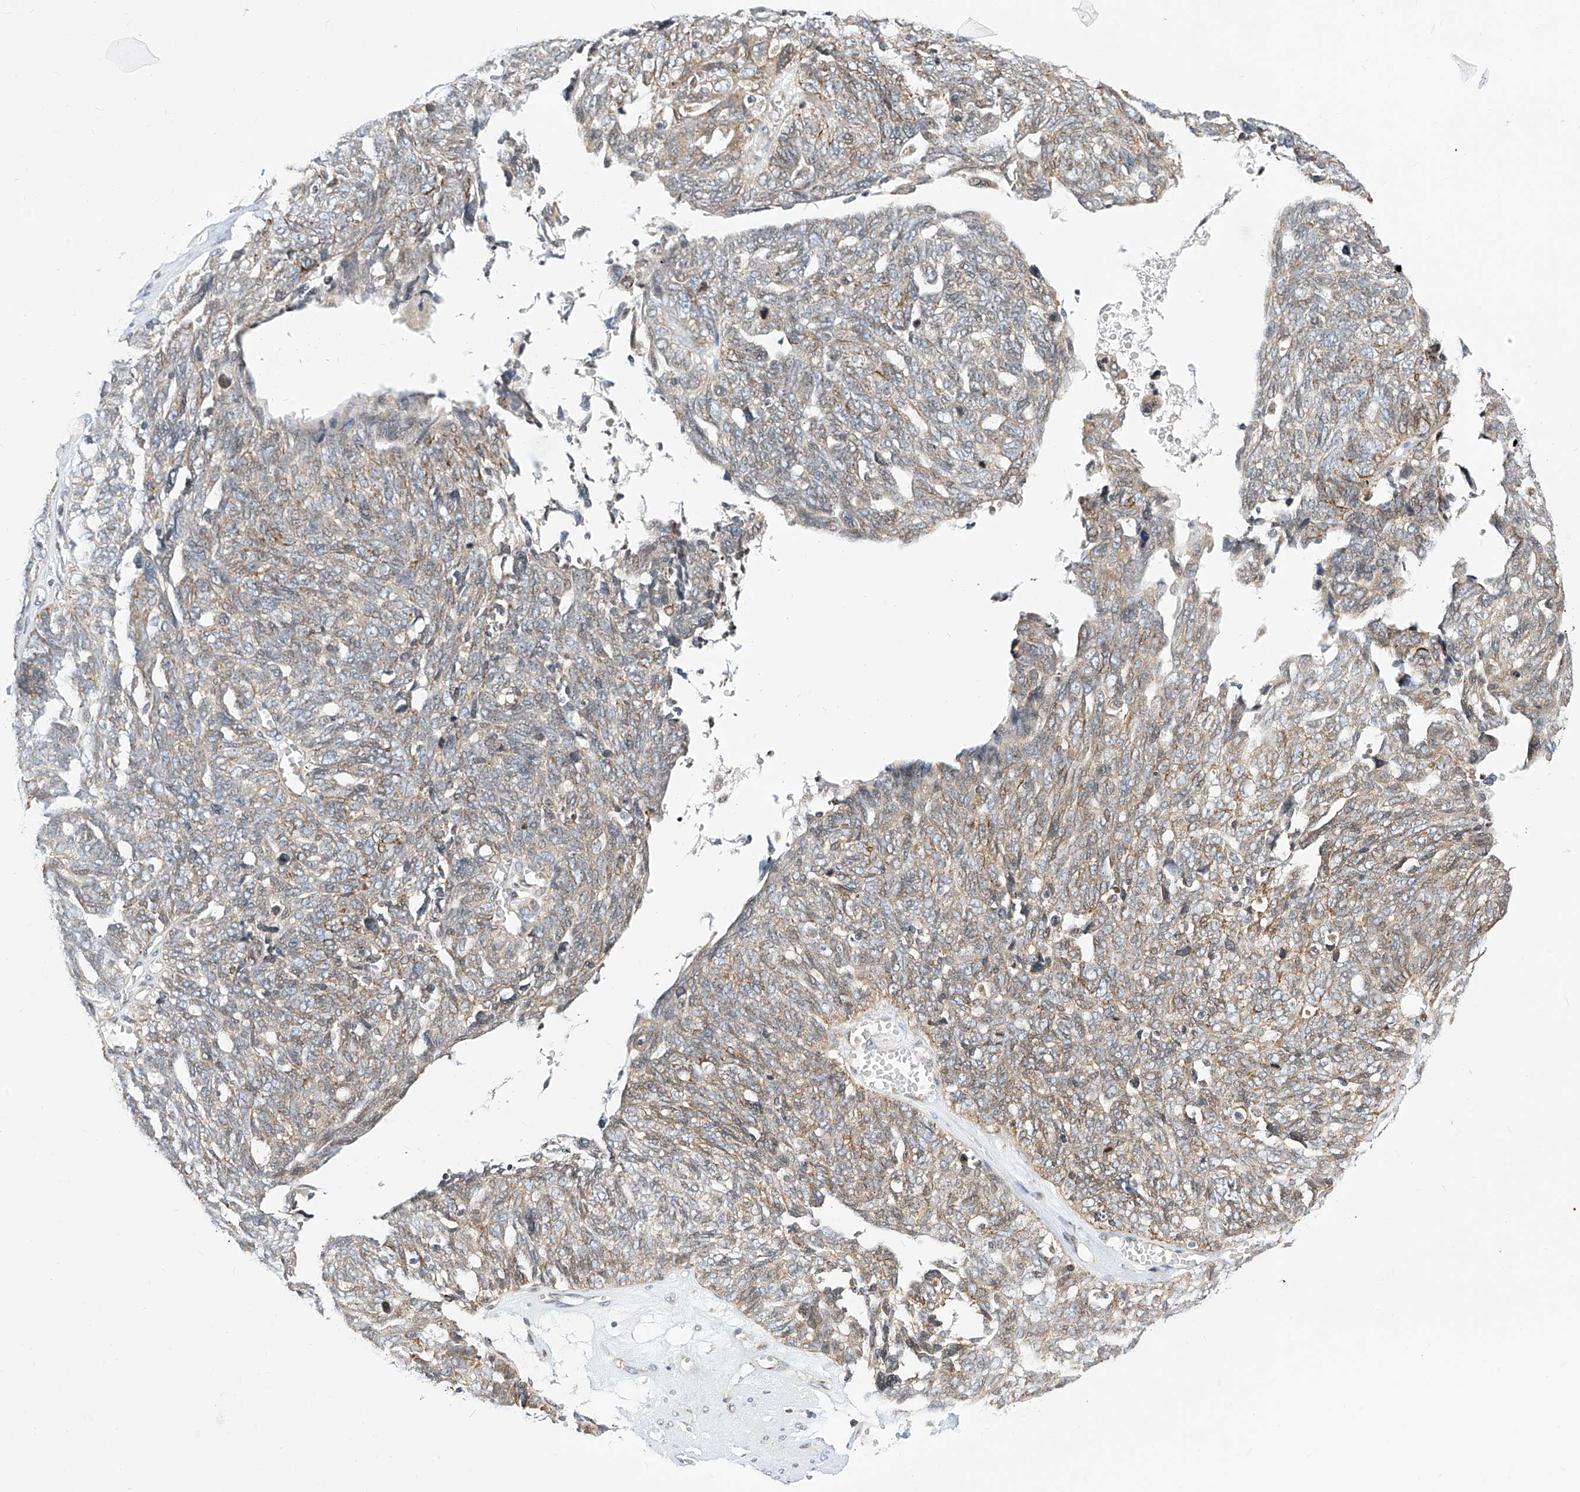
{"staining": {"intensity": "moderate", "quantity": ">75%", "location": "cytoplasmic/membranous"}, "tissue": "ovarian cancer", "cell_type": "Tumor cells", "image_type": "cancer", "snomed": [{"axis": "morphology", "description": "Cystadenocarcinoma, serous, NOS"}, {"axis": "topography", "description": "Ovary"}], "caption": "Approximately >75% of tumor cells in human ovarian cancer demonstrate moderate cytoplasmic/membranous protein staining as visualized by brown immunohistochemical staining.", "gene": "TTLL8", "patient": {"sex": "female", "age": 79}}